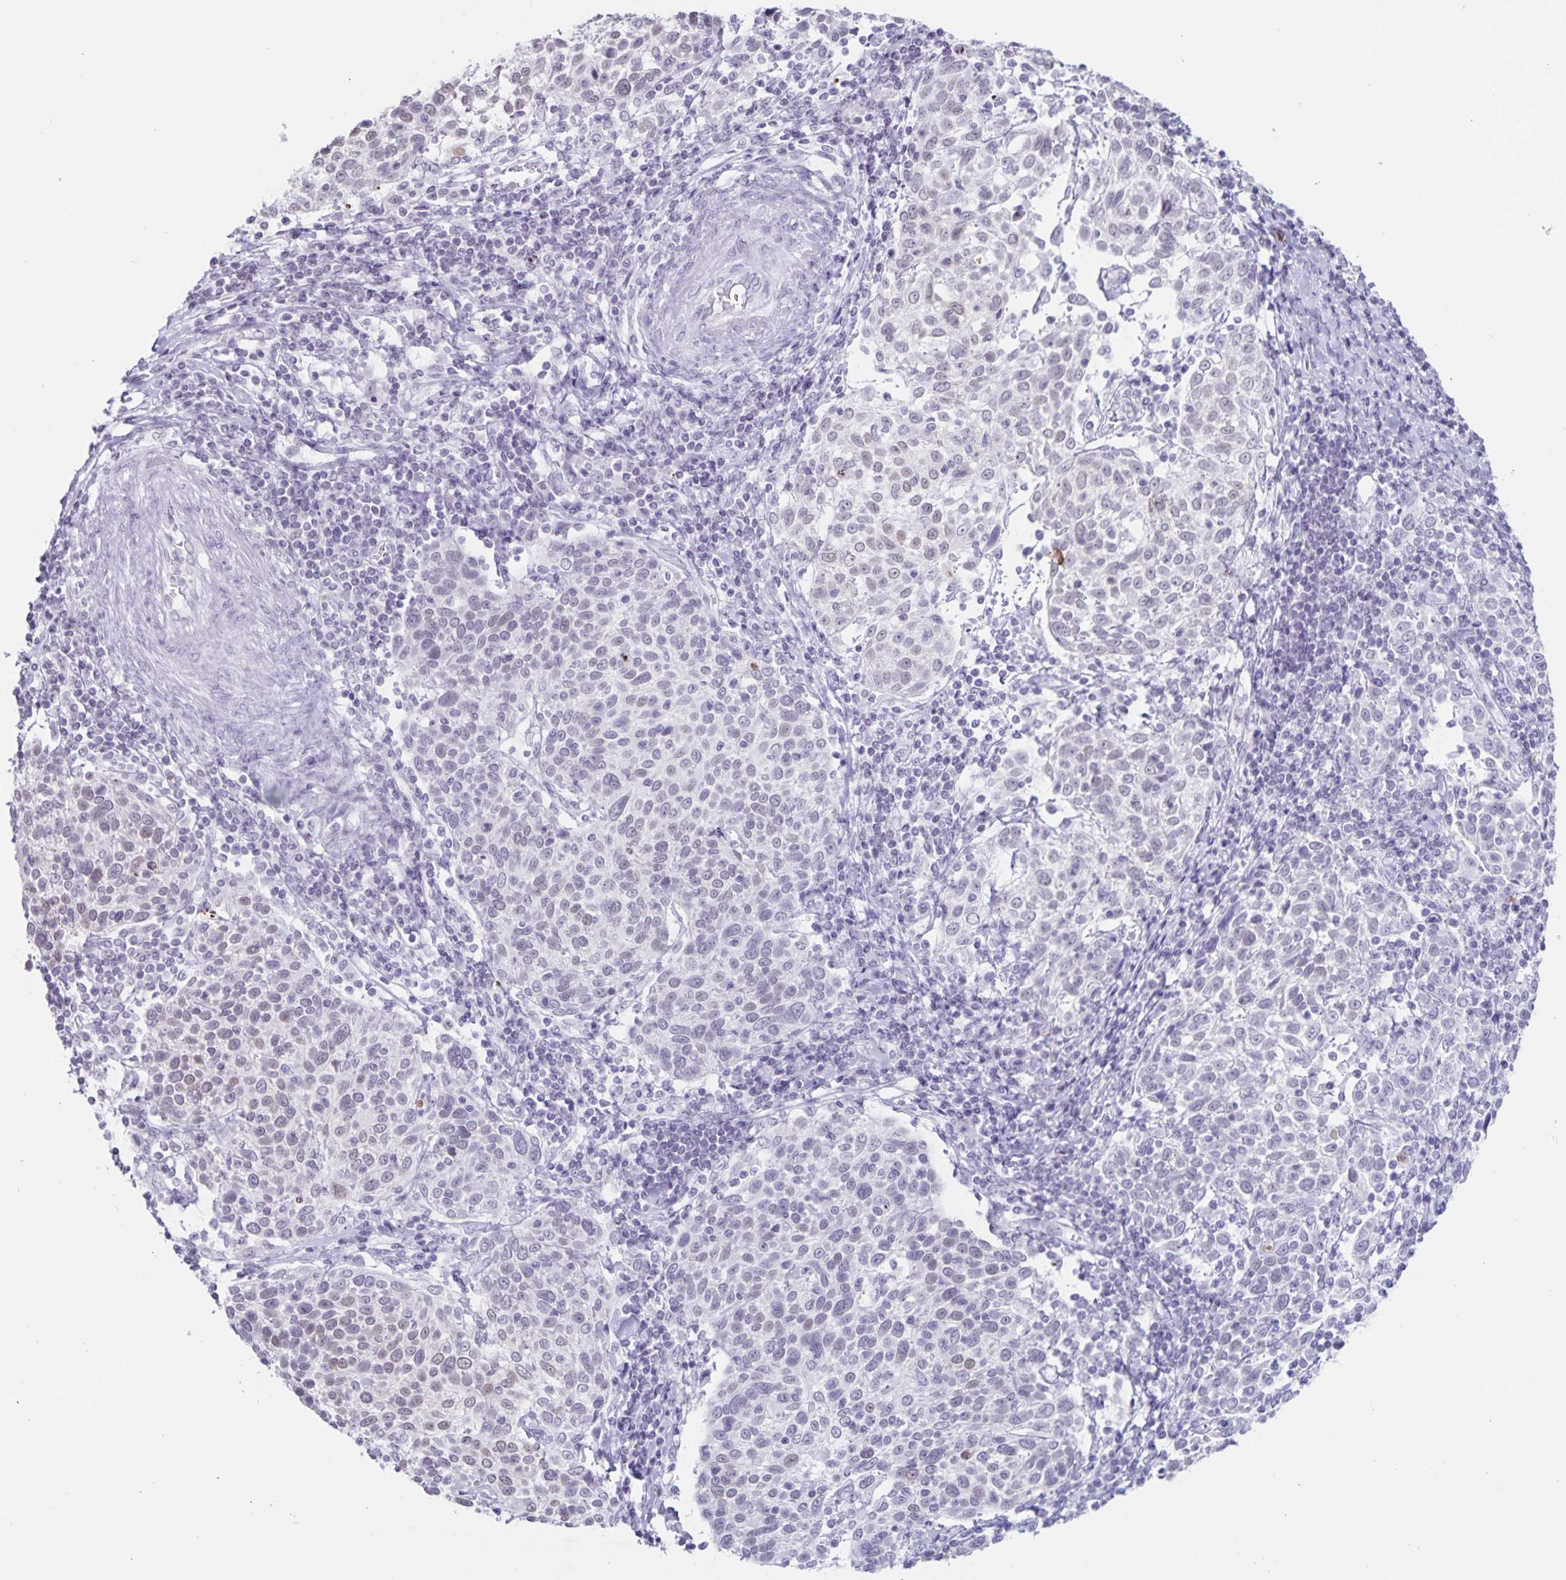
{"staining": {"intensity": "weak", "quantity": "<25%", "location": "nuclear"}, "tissue": "cervical cancer", "cell_type": "Tumor cells", "image_type": "cancer", "snomed": [{"axis": "morphology", "description": "Squamous cell carcinoma, NOS"}, {"axis": "topography", "description": "Cervix"}], "caption": "Tumor cells show no significant expression in squamous cell carcinoma (cervical).", "gene": "LCE6A", "patient": {"sex": "female", "age": 61}}